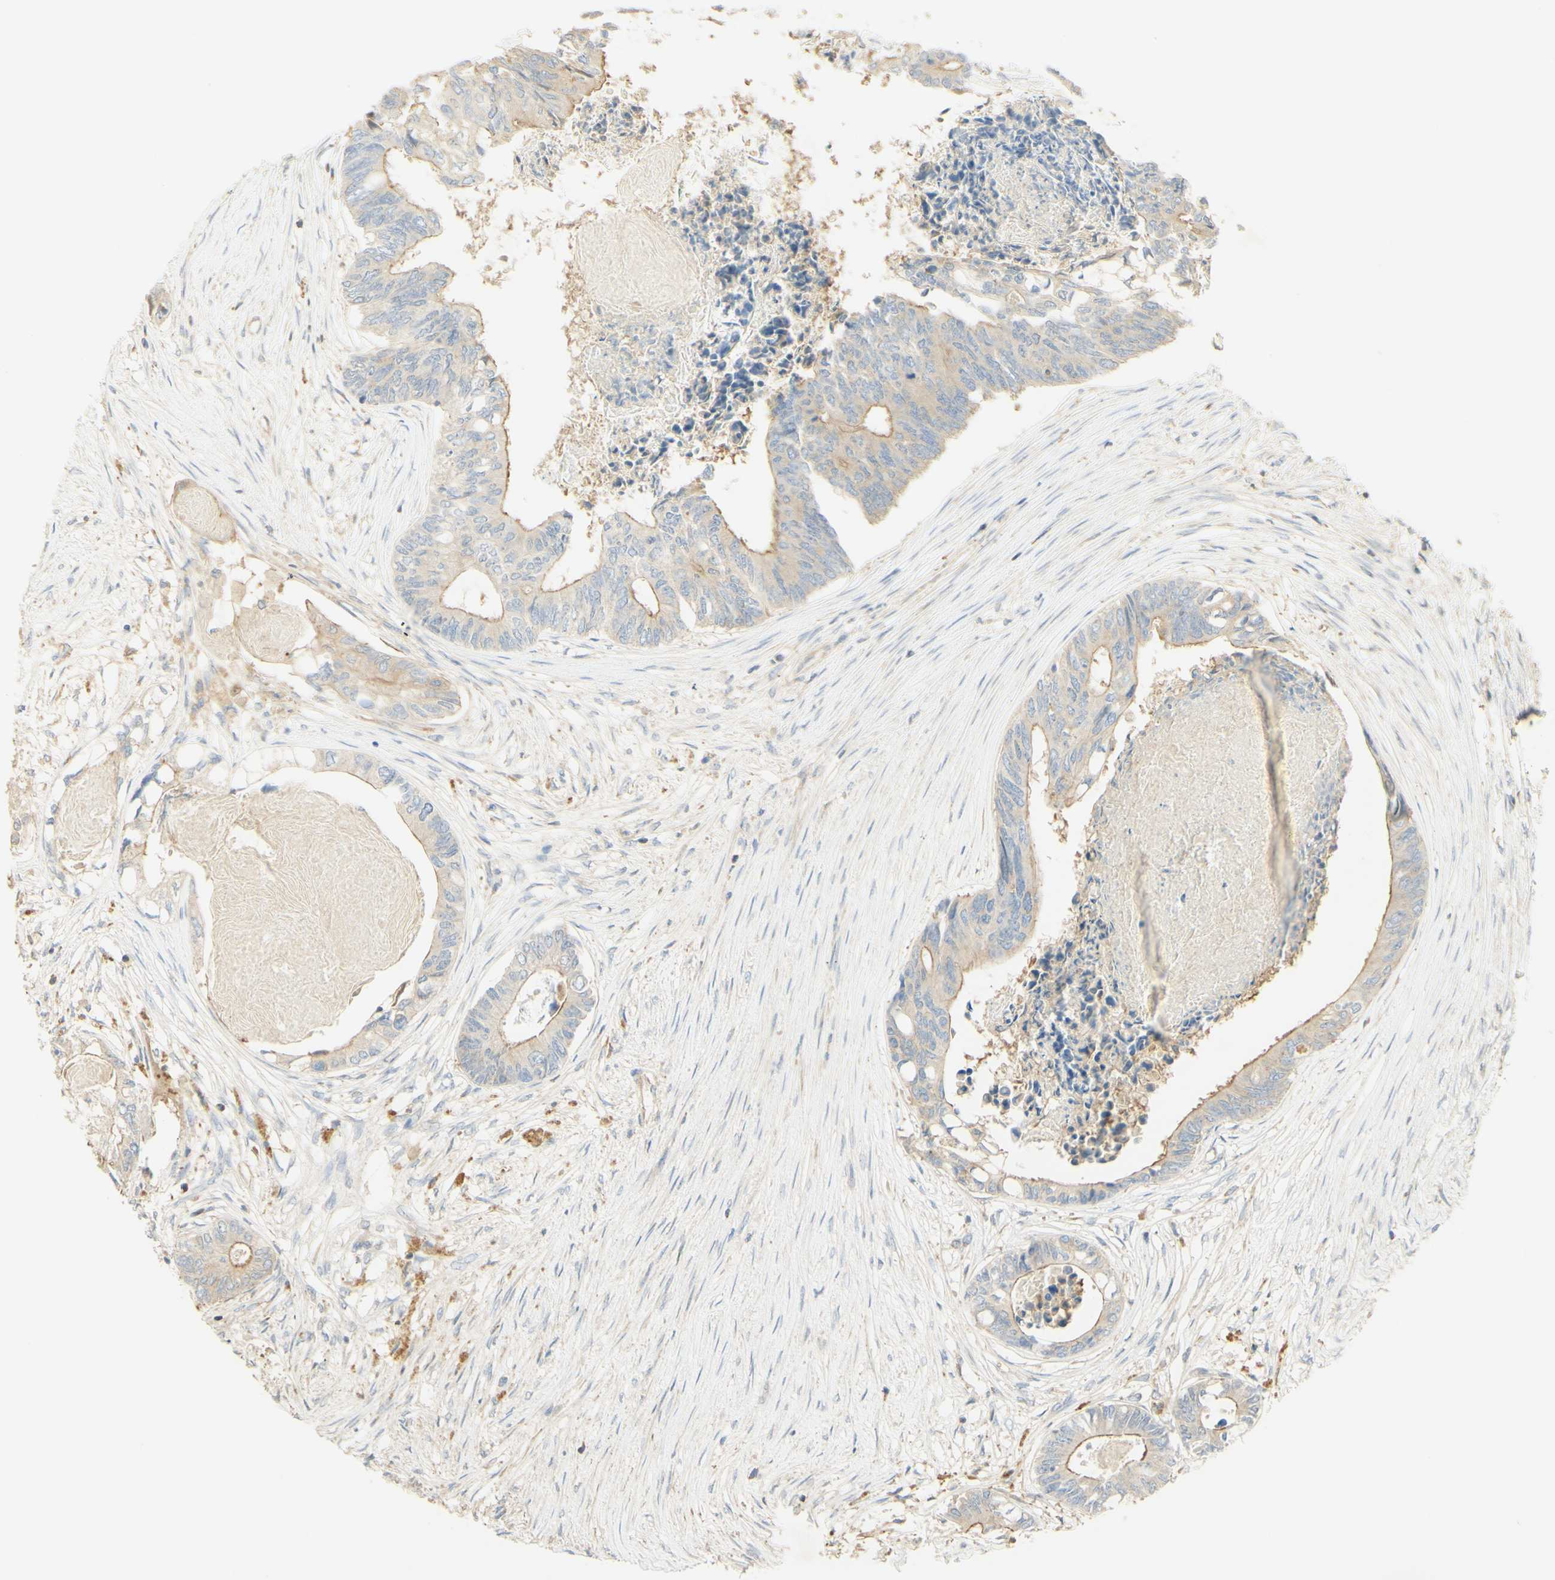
{"staining": {"intensity": "weak", "quantity": ">75%", "location": "cytoplasmic/membranous"}, "tissue": "colorectal cancer", "cell_type": "Tumor cells", "image_type": "cancer", "snomed": [{"axis": "morphology", "description": "Adenocarcinoma, NOS"}, {"axis": "topography", "description": "Rectum"}], "caption": "Immunohistochemical staining of adenocarcinoma (colorectal) exhibits low levels of weak cytoplasmic/membranous expression in approximately >75% of tumor cells. (Brightfield microscopy of DAB IHC at high magnification).", "gene": "IKBKG", "patient": {"sex": "male", "age": 63}}